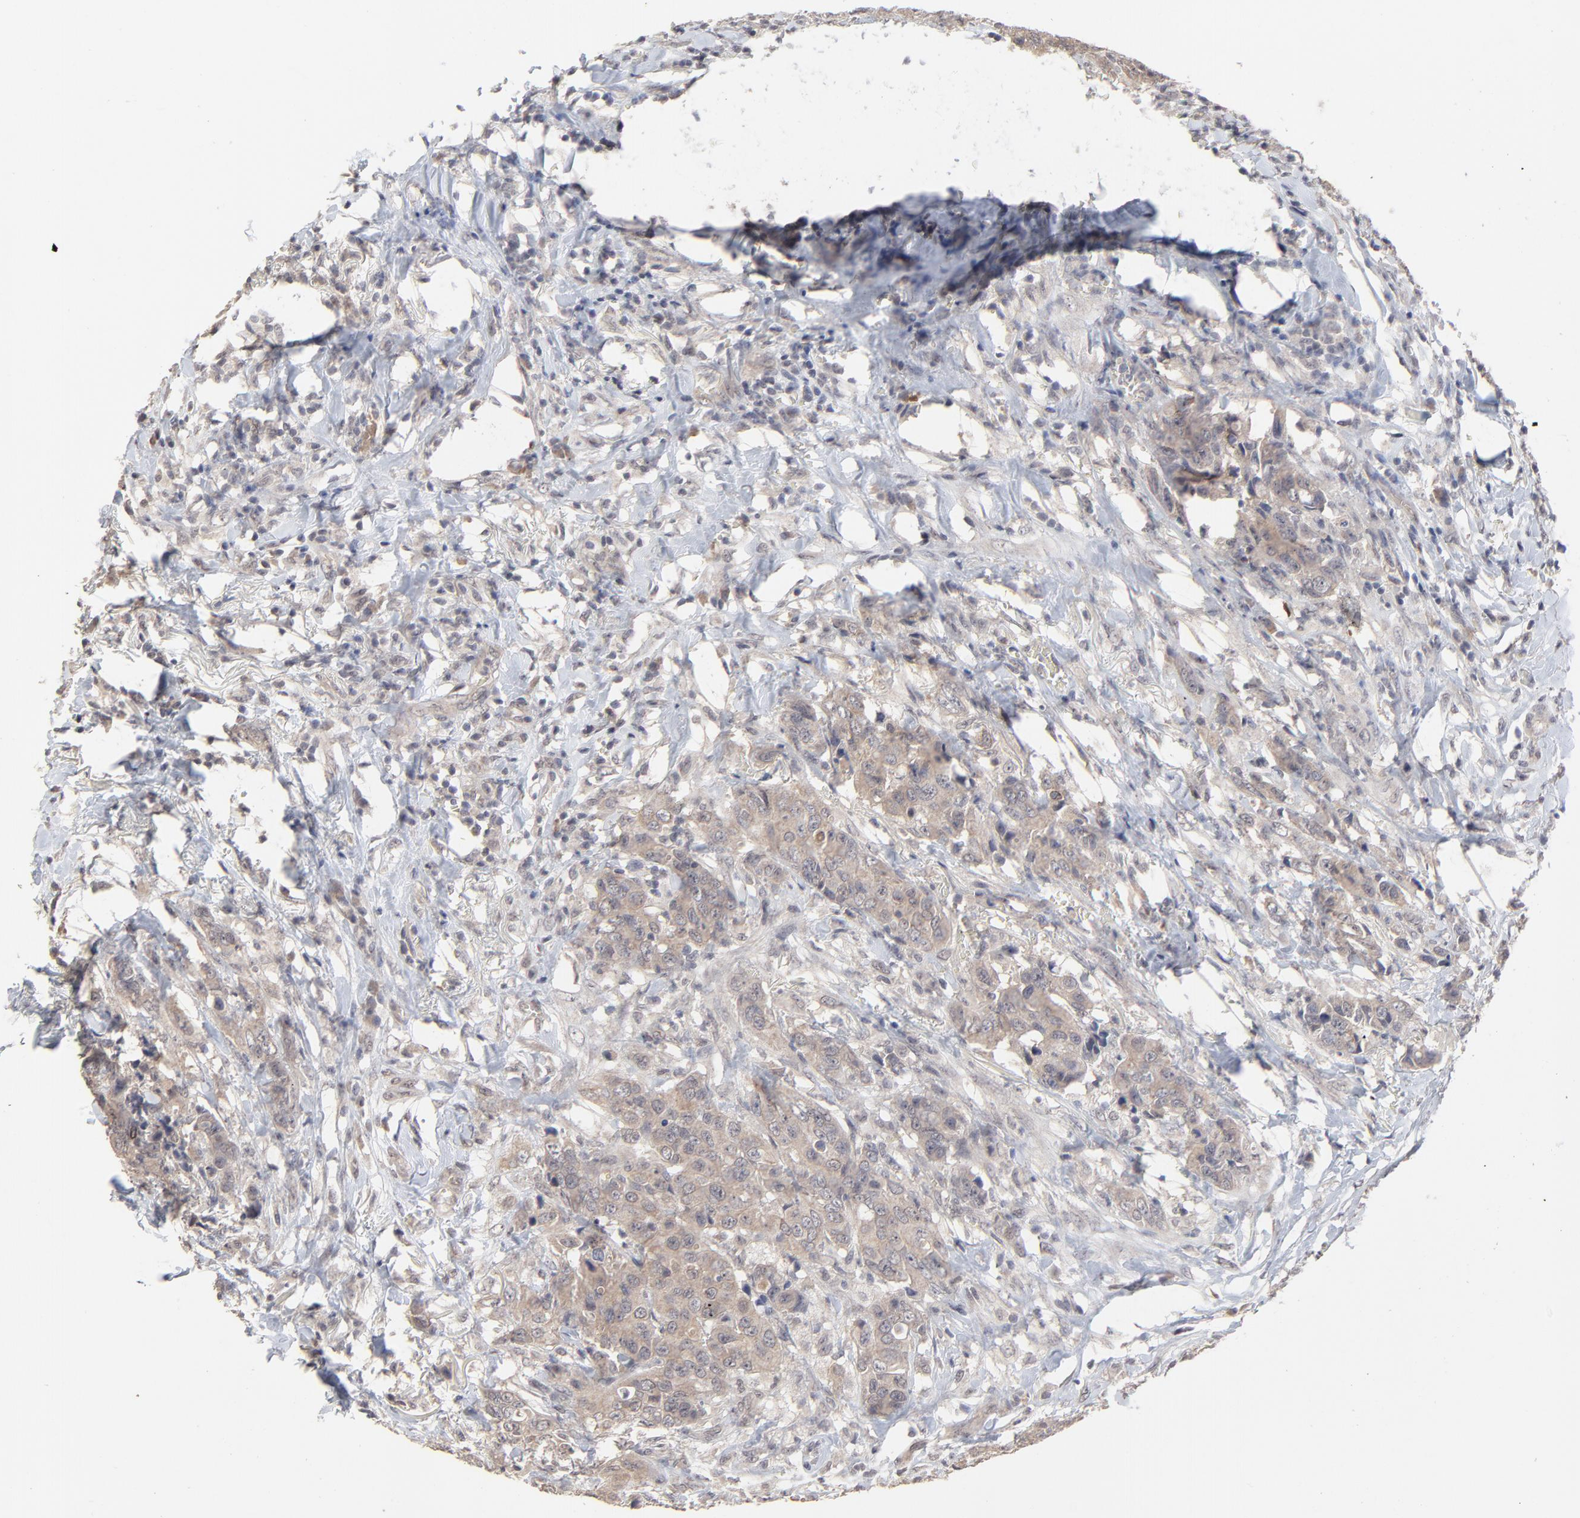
{"staining": {"intensity": "weak", "quantity": ">75%", "location": "cytoplasmic/membranous"}, "tissue": "breast cancer", "cell_type": "Tumor cells", "image_type": "cancer", "snomed": [{"axis": "morphology", "description": "Duct carcinoma"}, {"axis": "topography", "description": "Breast"}], "caption": "The image reveals staining of breast intraductal carcinoma, revealing weak cytoplasmic/membranous protein staining (brown color) within tumor cells.", "gene": "FAM199X", "patient": {"sex": "female", "age": 54}}